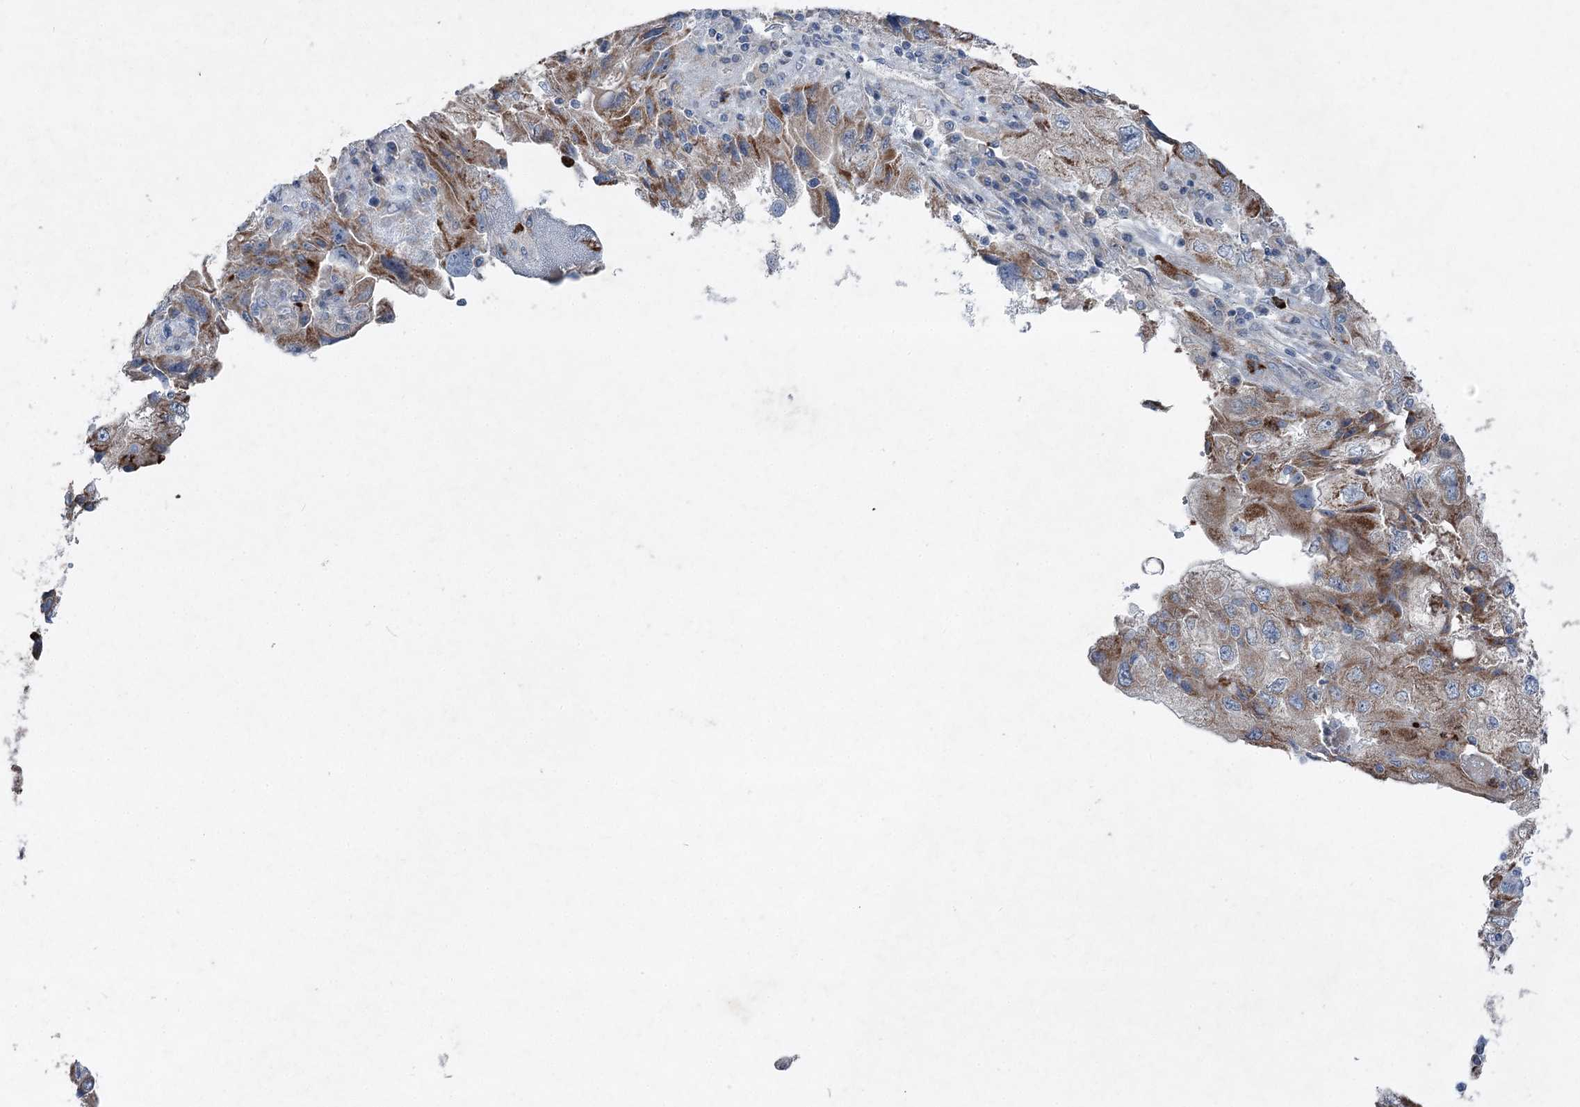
{"staining": {"intensity": "moderate", "quantity": ">75%", "location": "cytoplasmic/membranous"}, "tissue": "endometrial cancer", "cell_type": "Tumor cells", "image_type": "cancer", "snomed": [{"axis": "morphology", "description": "Adenocarcinoma, NOS"}, {"axis": "topography", "description": "Endometrium"}], "caption": "Protein staining reveals moderate cytoplasmic/membranous positivity in approximately >75% of tumor cells in adenocarcinoma (endometrial). (DAB (3,3'-diaminobenzidine) IHC with brightfield microscopy, high magnification).", "gene": "PLA2G12A", "patient": {"sex": "female", "age": 49}}